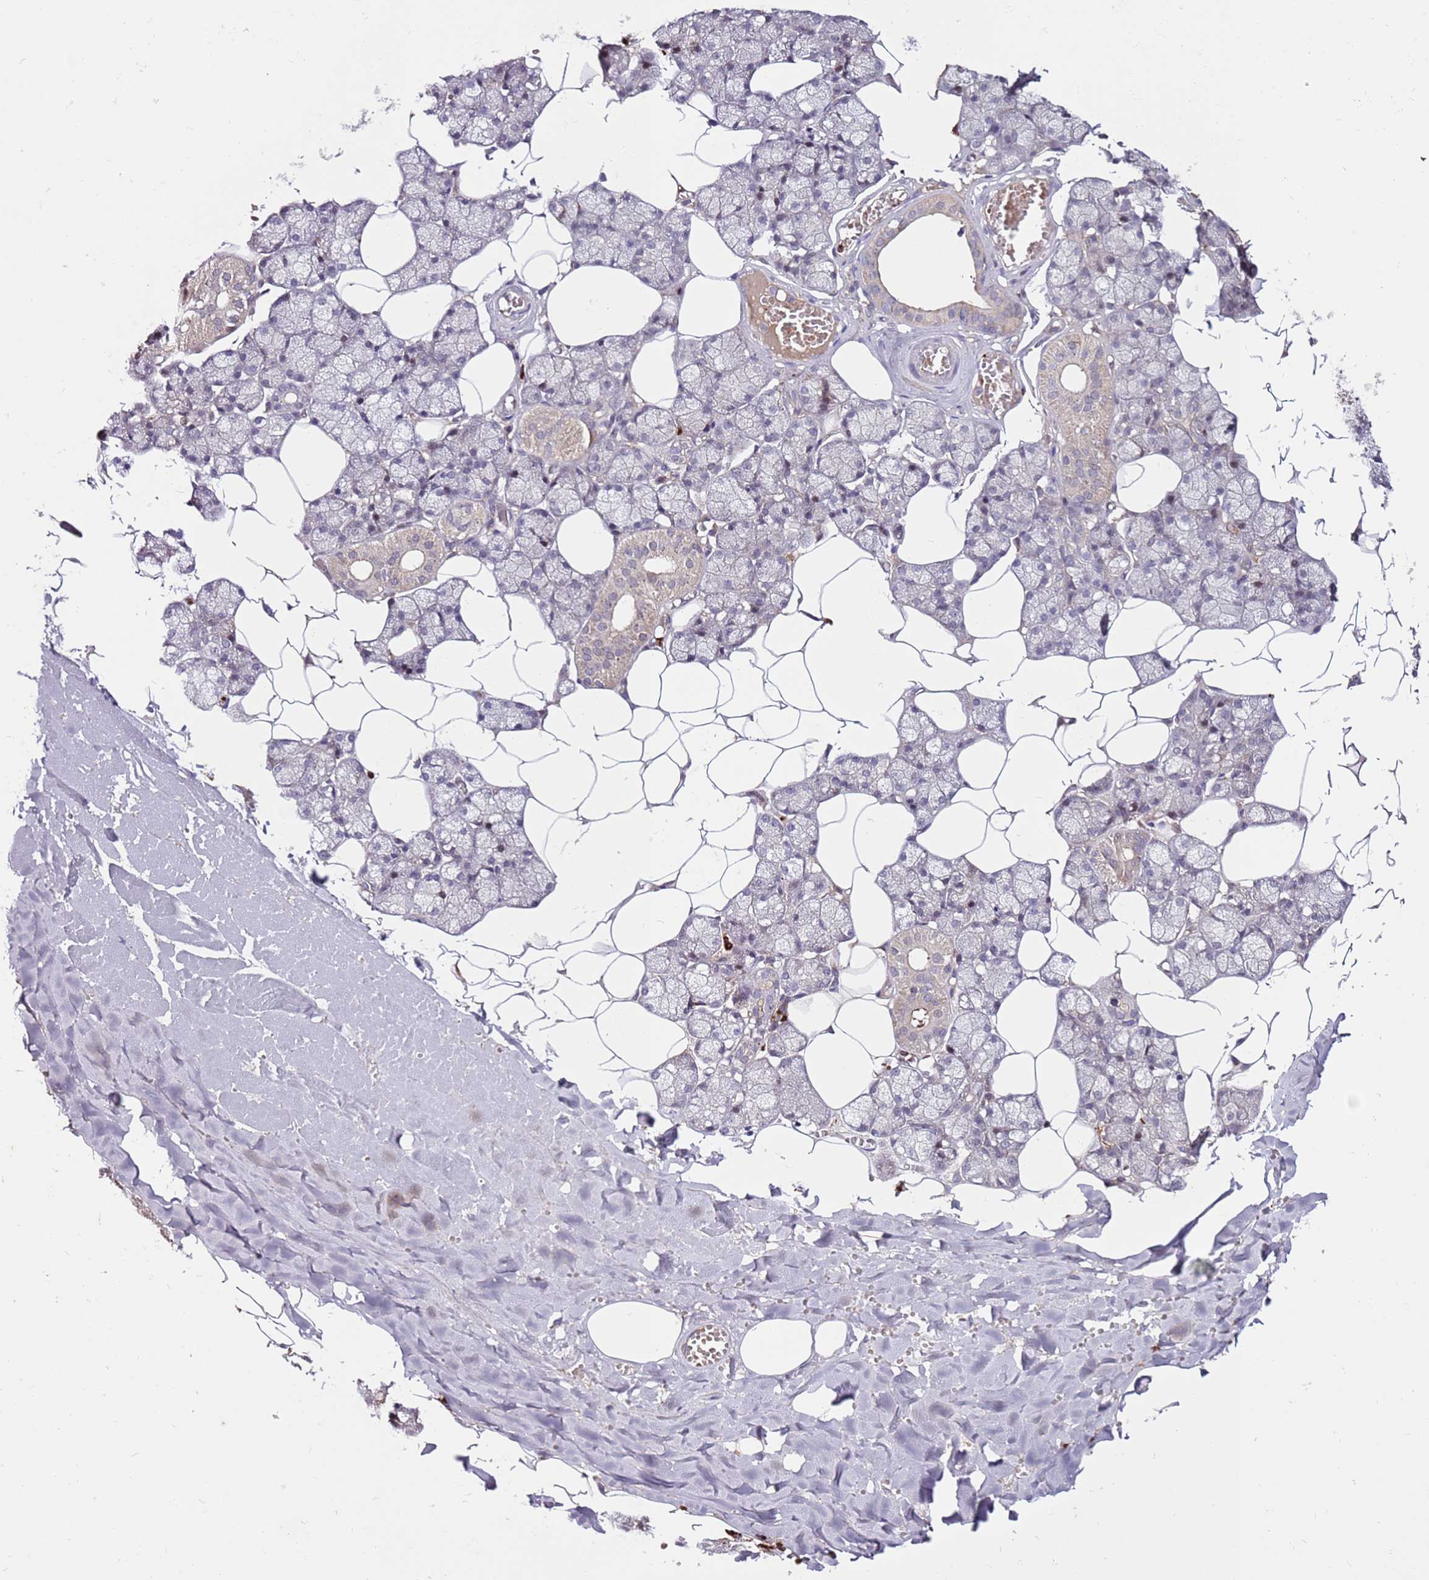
{"staining": {"intensity": "weak", "quantity": "<25%", "location": "nuclear"}, "tissue": "salivary gland", "cell_type": "Glandular cells", "image_type": "normal", "snomed": [{"axis": "morphology", "description": "Normal tissue, NOS"}, {"axis": "topography", "description": "Salivary gland"}], "caption": "IHC photomicrograph of normal salivary gland: human salivary gland stained with DAB displays no significant protein positivity in glandular cells. The staining is performed using DAB (3,3'-diaminobenzidine) brown chromogen with nuclei counter-stained in using hematoxylin.", "gene": "MTG2", "patient": {"sex": "male", "age": 62}}